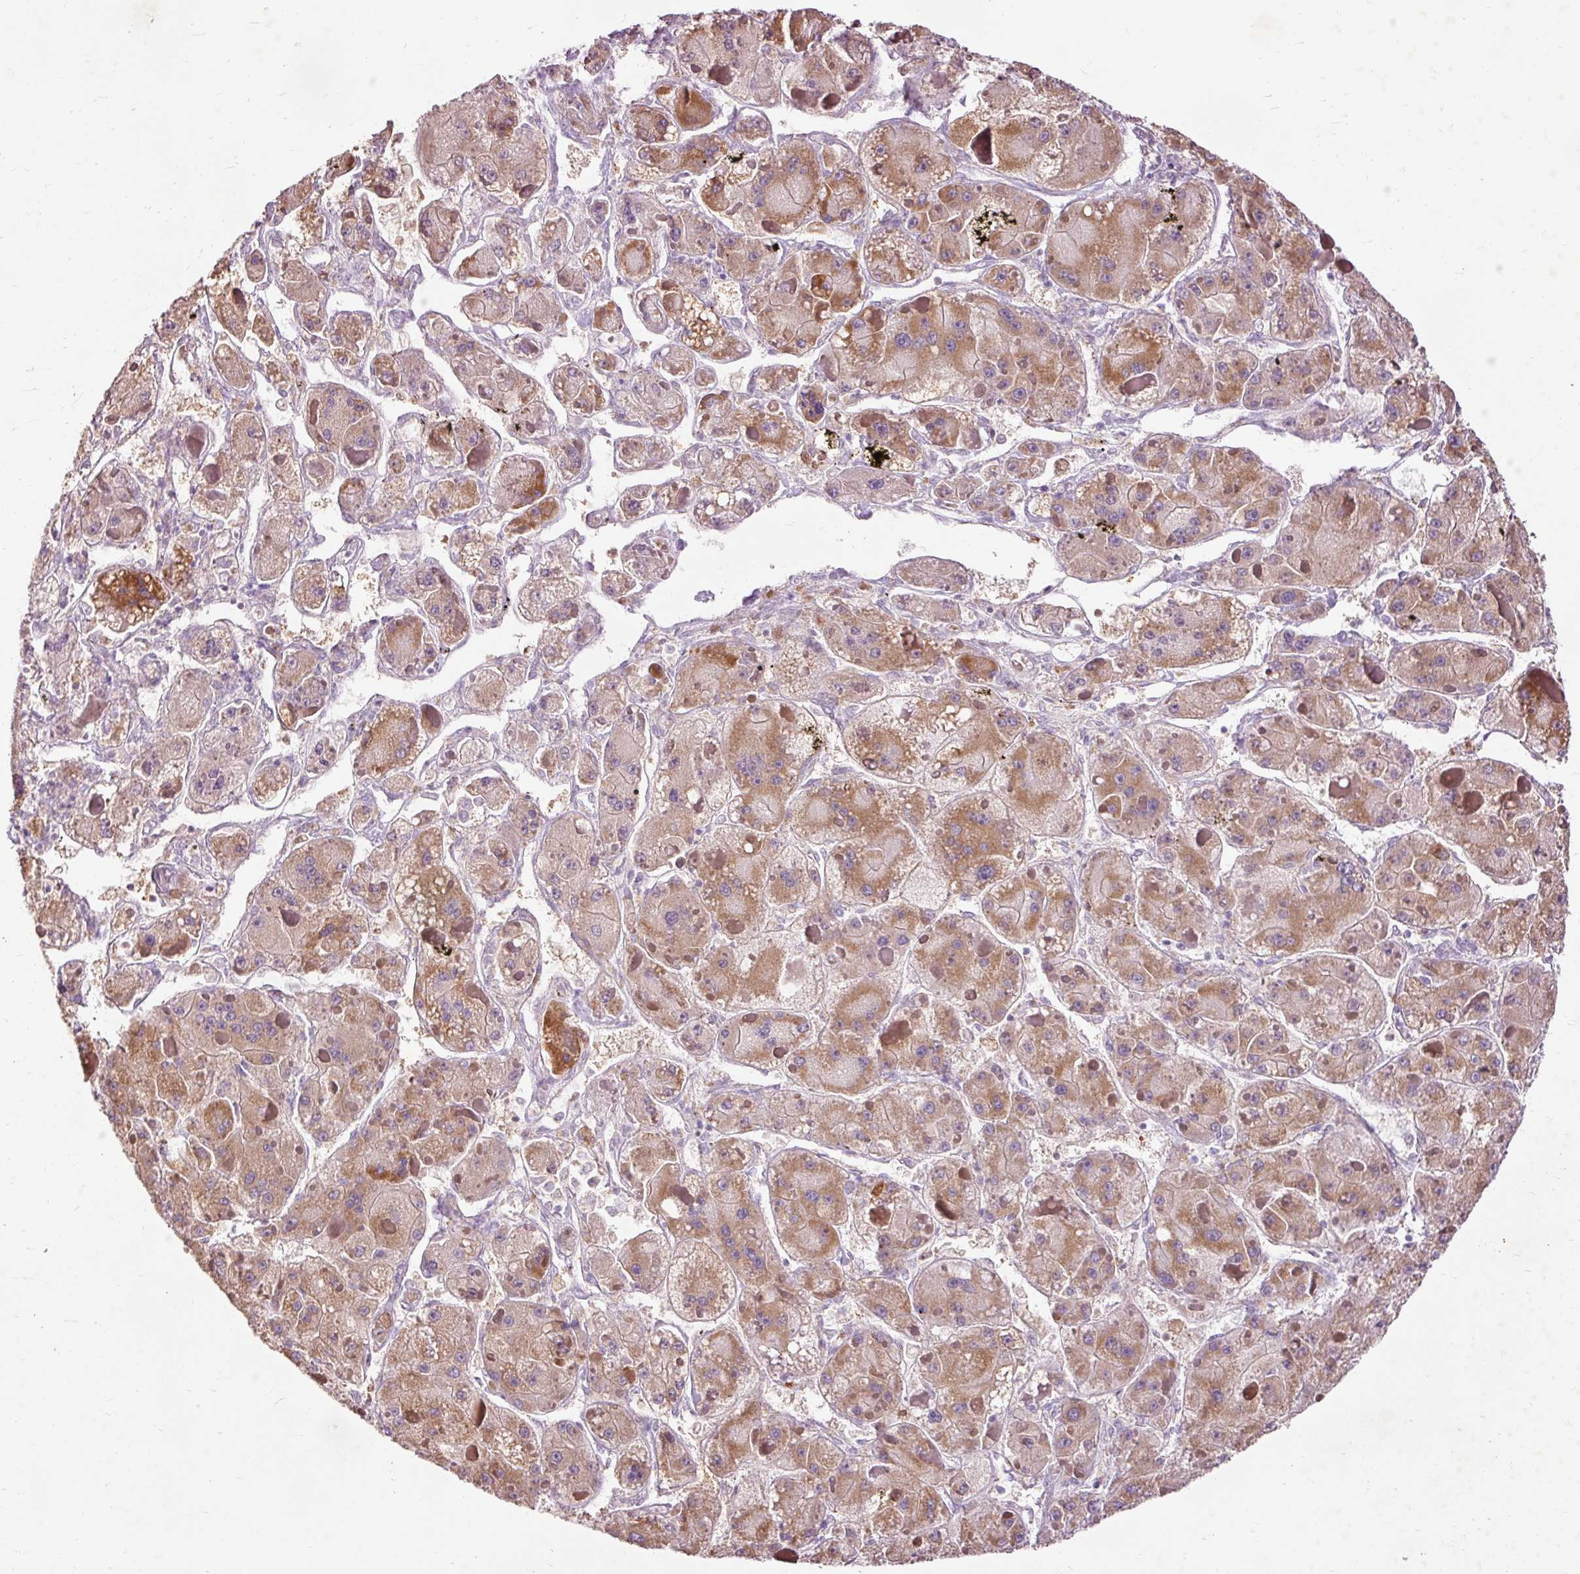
{"staining": {"intensity": "moderate", "quantity": ">75%", "location": "cytoplasmic/membranous"}, "tissue": "liver cancer", "cell_type": "Tumor cells", "image_type": "cancer", "snomed": [{"axis": "morphology", "description": "Carcinoma, Hepatocellular, NOS"}, {"axis": "topography", "description": "Liver"}], "caption": "IHC image of human liver cancer (hepatocellular carcinoma) stained for a protein (brown), which displays medium levels of moderate cytoplasmic/membranous expression in approximately >75% of tumor cells.", "gene": "PRDX5", "patient": {"sex": "female", "age": 73}}